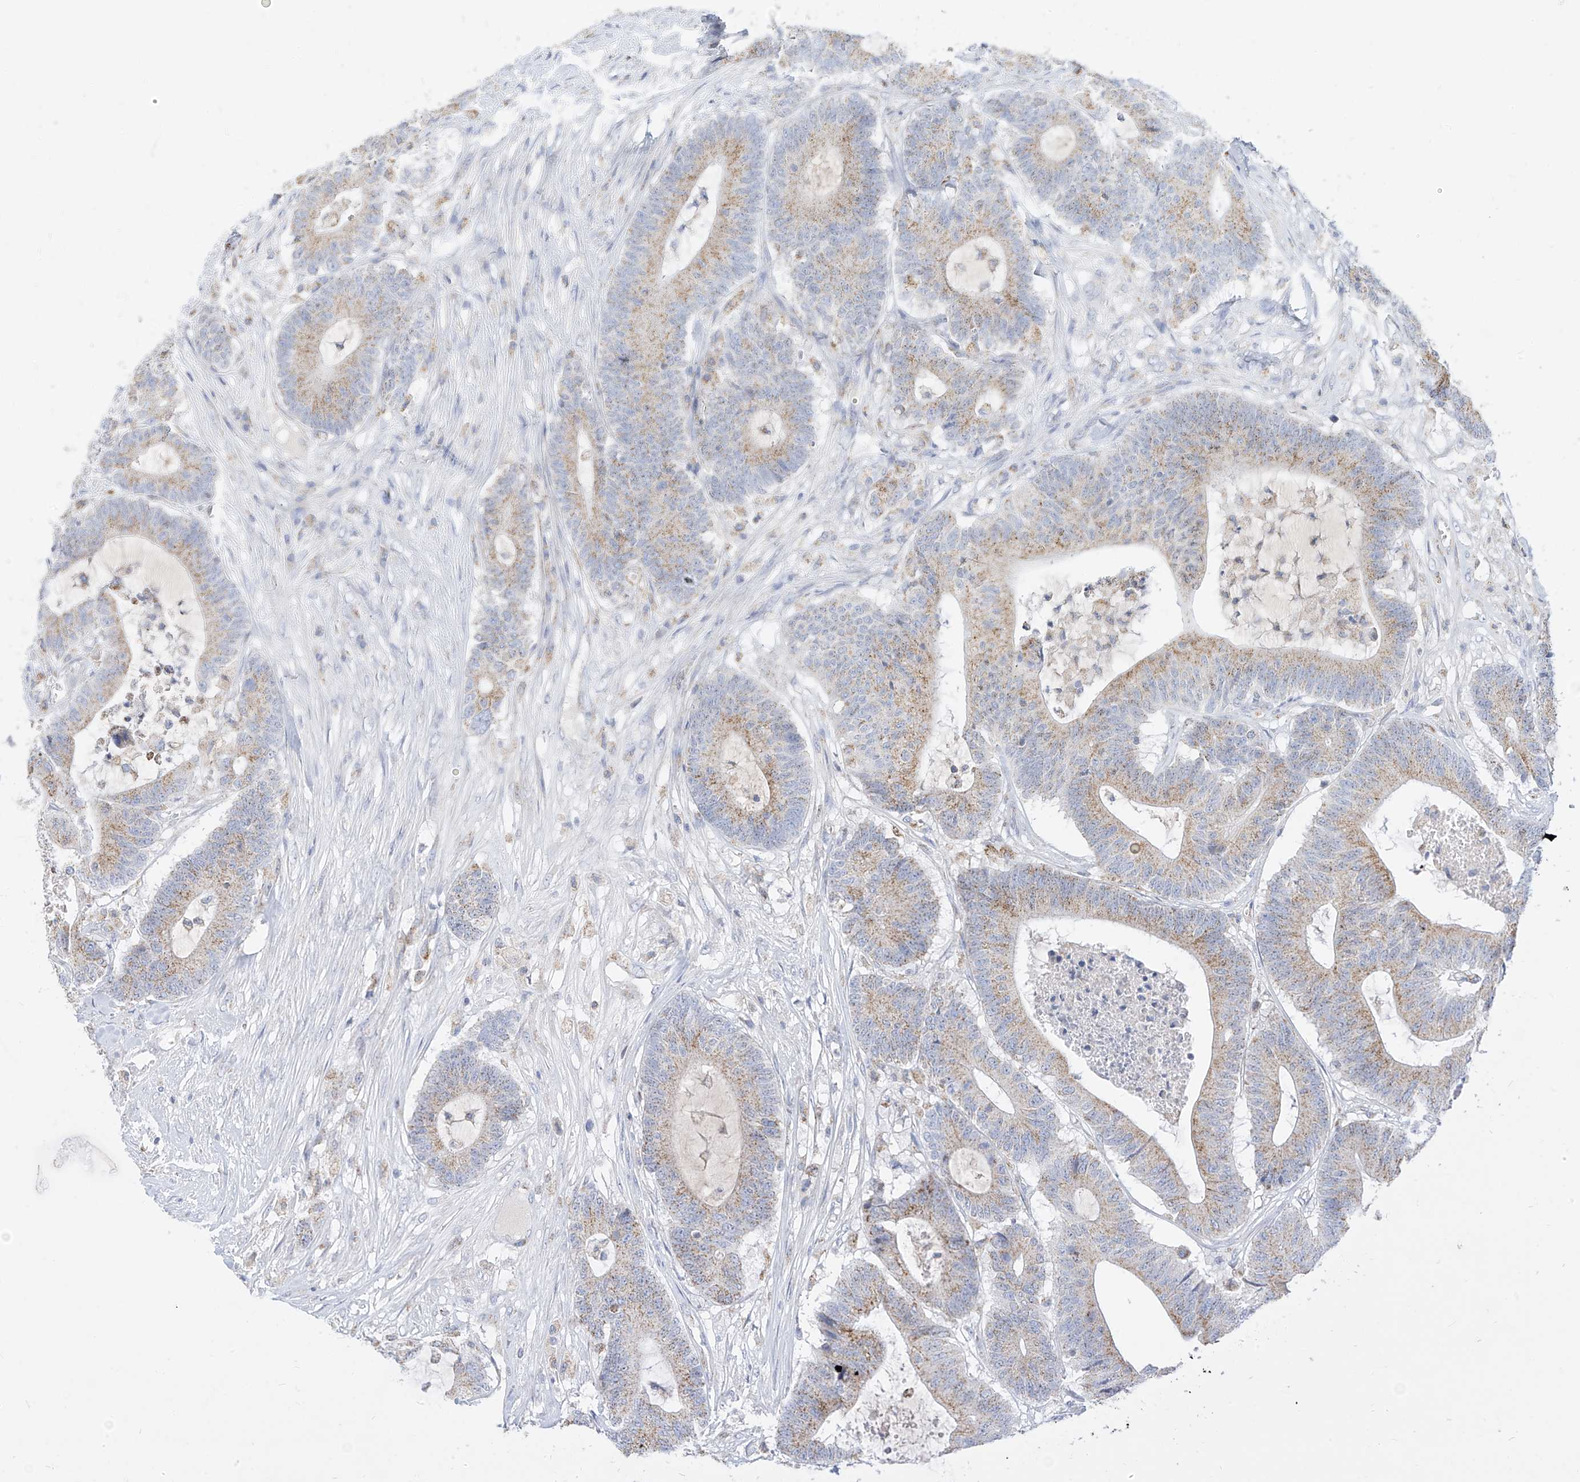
{"staining": {"intensity": "moderate", "quantity": "25%-75%", "location": "cytoplasmic/membranous"}, "tissue": "colorectal cancer", "cell_type": "Tumor cells", "image_type": "cancer", "snomed": [{"axis": "morphology", "description": "Adenocarcinoma, NOS"}, {"axis": "topography", "description": "Colon"}], "caption": "Protein expression analysis of human colorectal cancer (adenocarcinoma) reveals moderate cytoplasmic/membranous positivity in about 25%-75% of tumor cells.", "gene": "RASA2", "patient": {"sex": "female", "age": 84}}